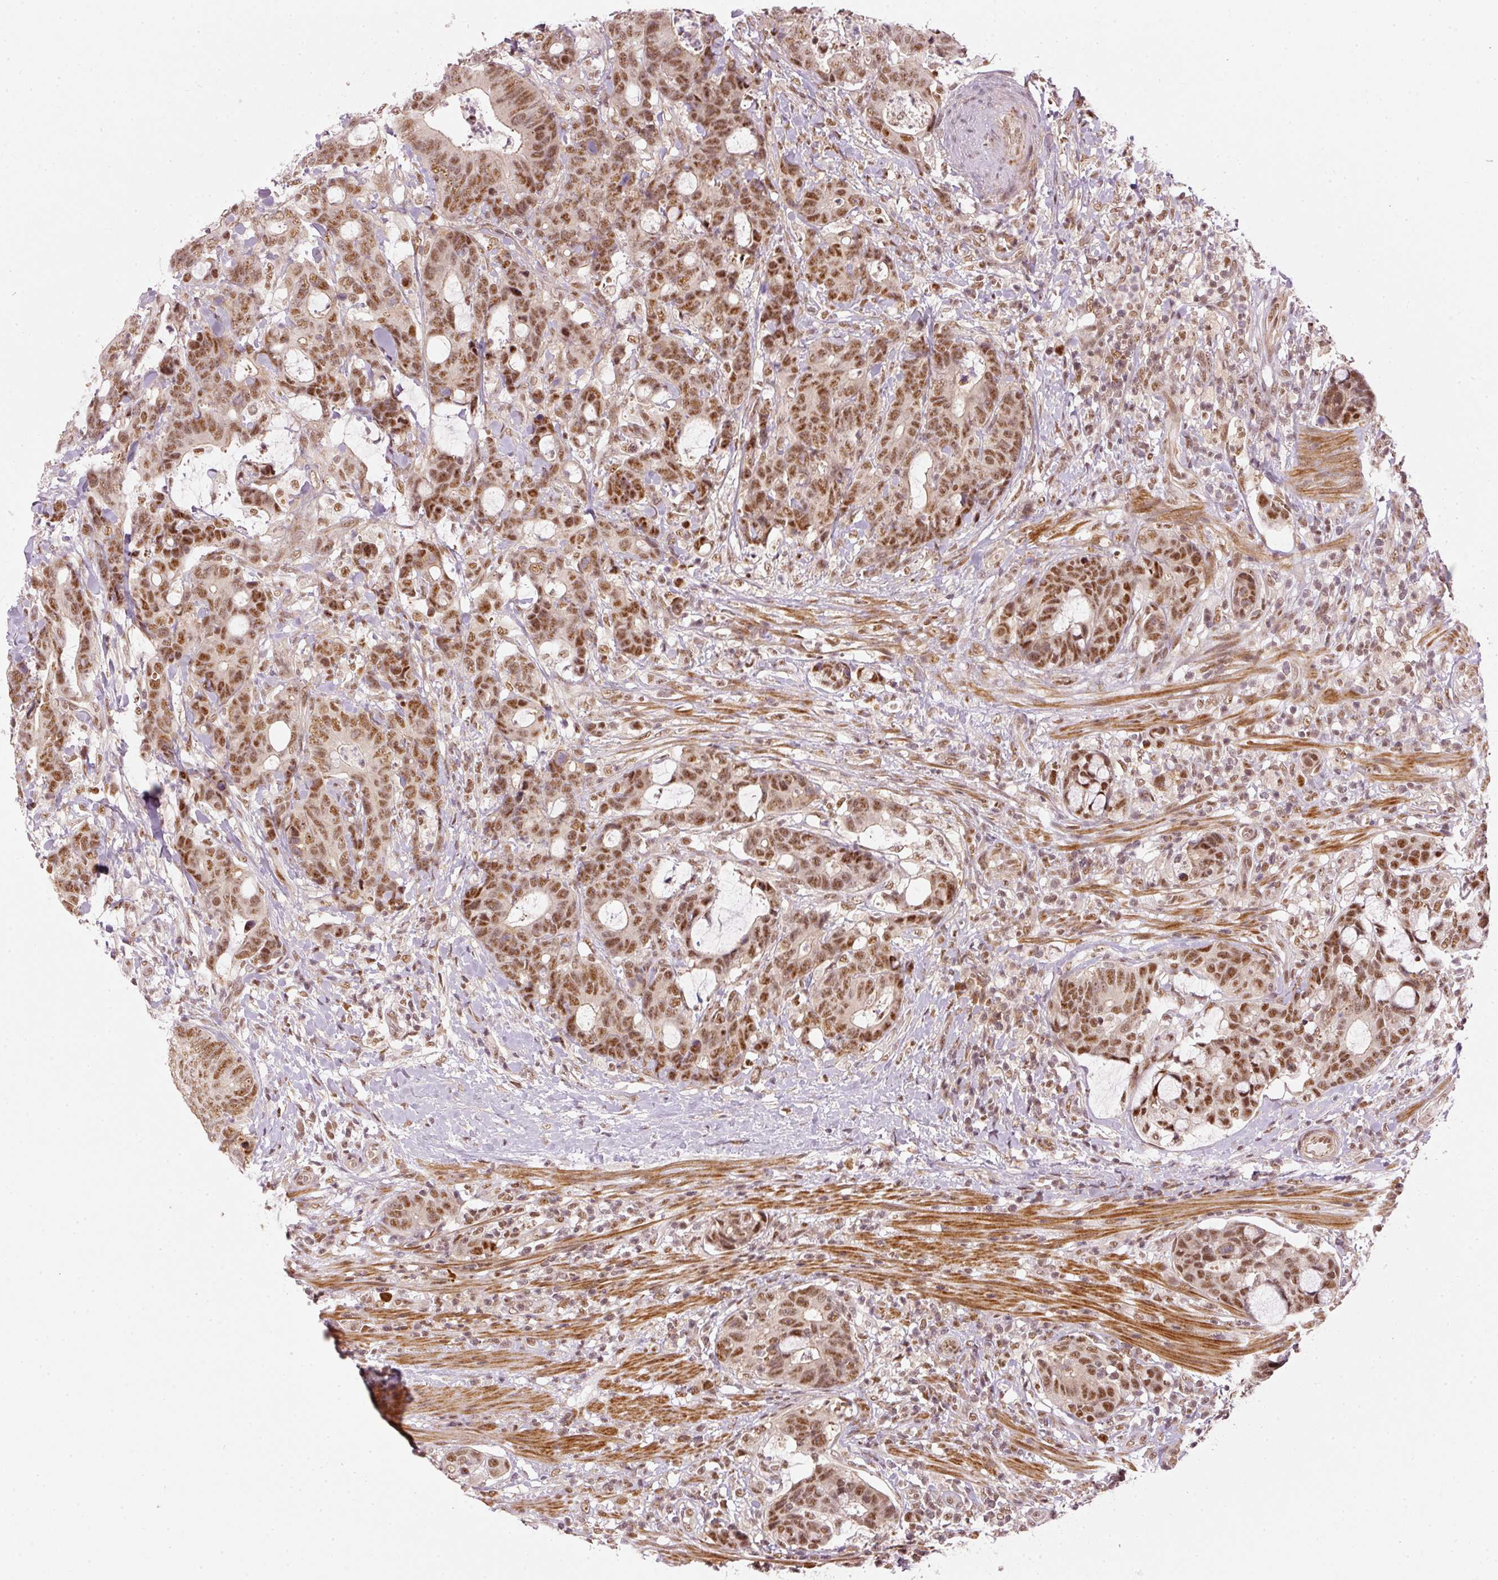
{"staining": {"intensity": "moderate", "quantity": ">75%", "location": "nuclear"}, "tissue": "colorectal cancer", "cell_type": "Tumor cells", "image_type": "cancer", "snomed": [{"axis": "morphology", "description": "Adenocarcinoma, NOS"}, {"axis": "topography", "description": "Colon"}], "caption": "Colorectal adenocarcinoma stained with DAB (3,3'-diaminobenzidine) immunohistochemistry displays medium levels of moderate nuclear positivity in about >75% of tumor cells.", "gene": "THOC6", "patient": {"sex": "female", "age": 82}}